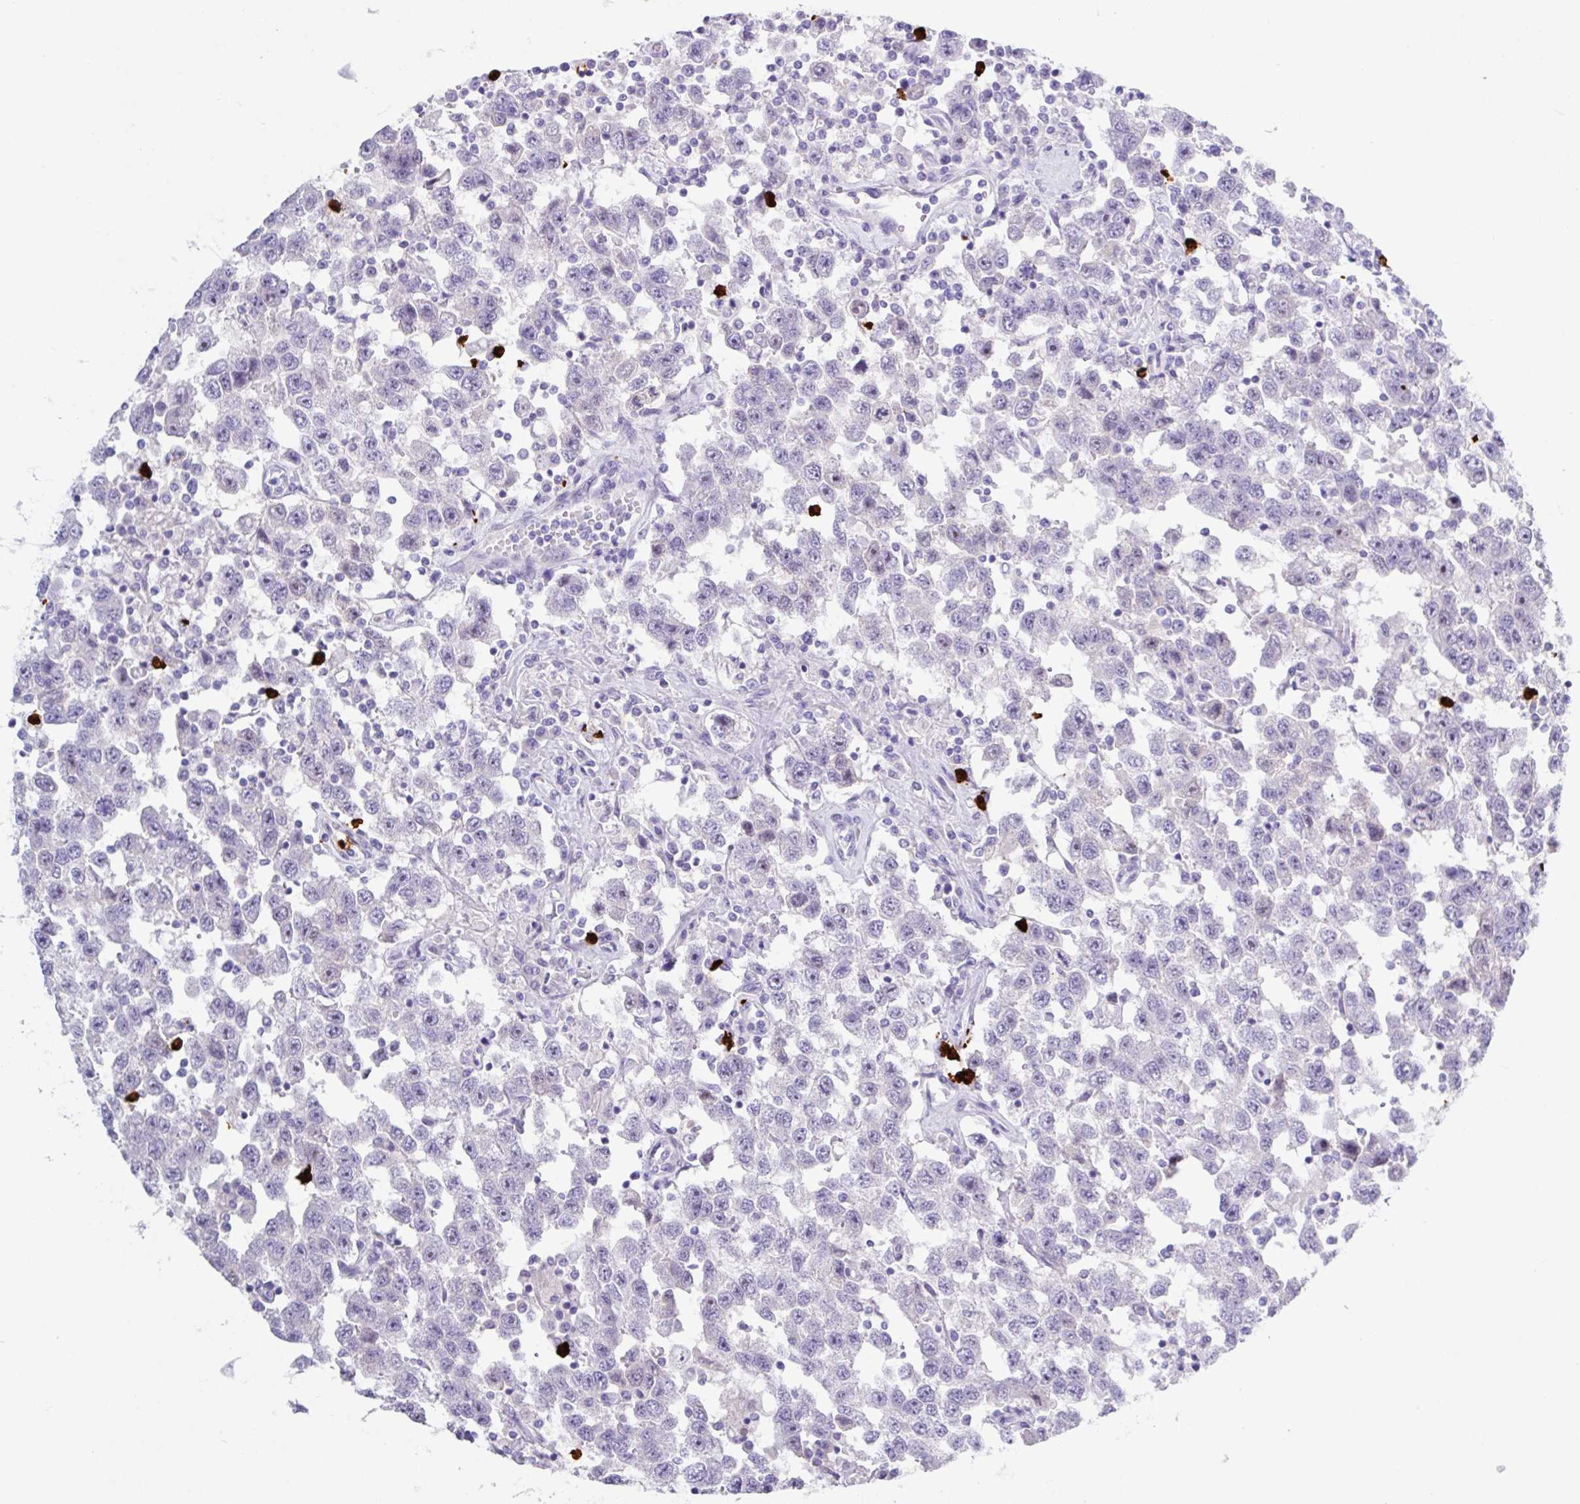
{"staining": {"intensity": "negative", "quantity": "none", "location": "none"}, "tissue": "testis cancer", "cell_type": "Tumor cells", "image_type": "cancer", "snomed": [{"axis": "morphology", "description": "Seminoma, NOS"}, {"axis": "topography", "description": "Testis"}], "caption": "The image shows no staining of tumor cells in testis seminoma.", "gene": "MRM2", "patient": {"sex": "male", "age": 41}}